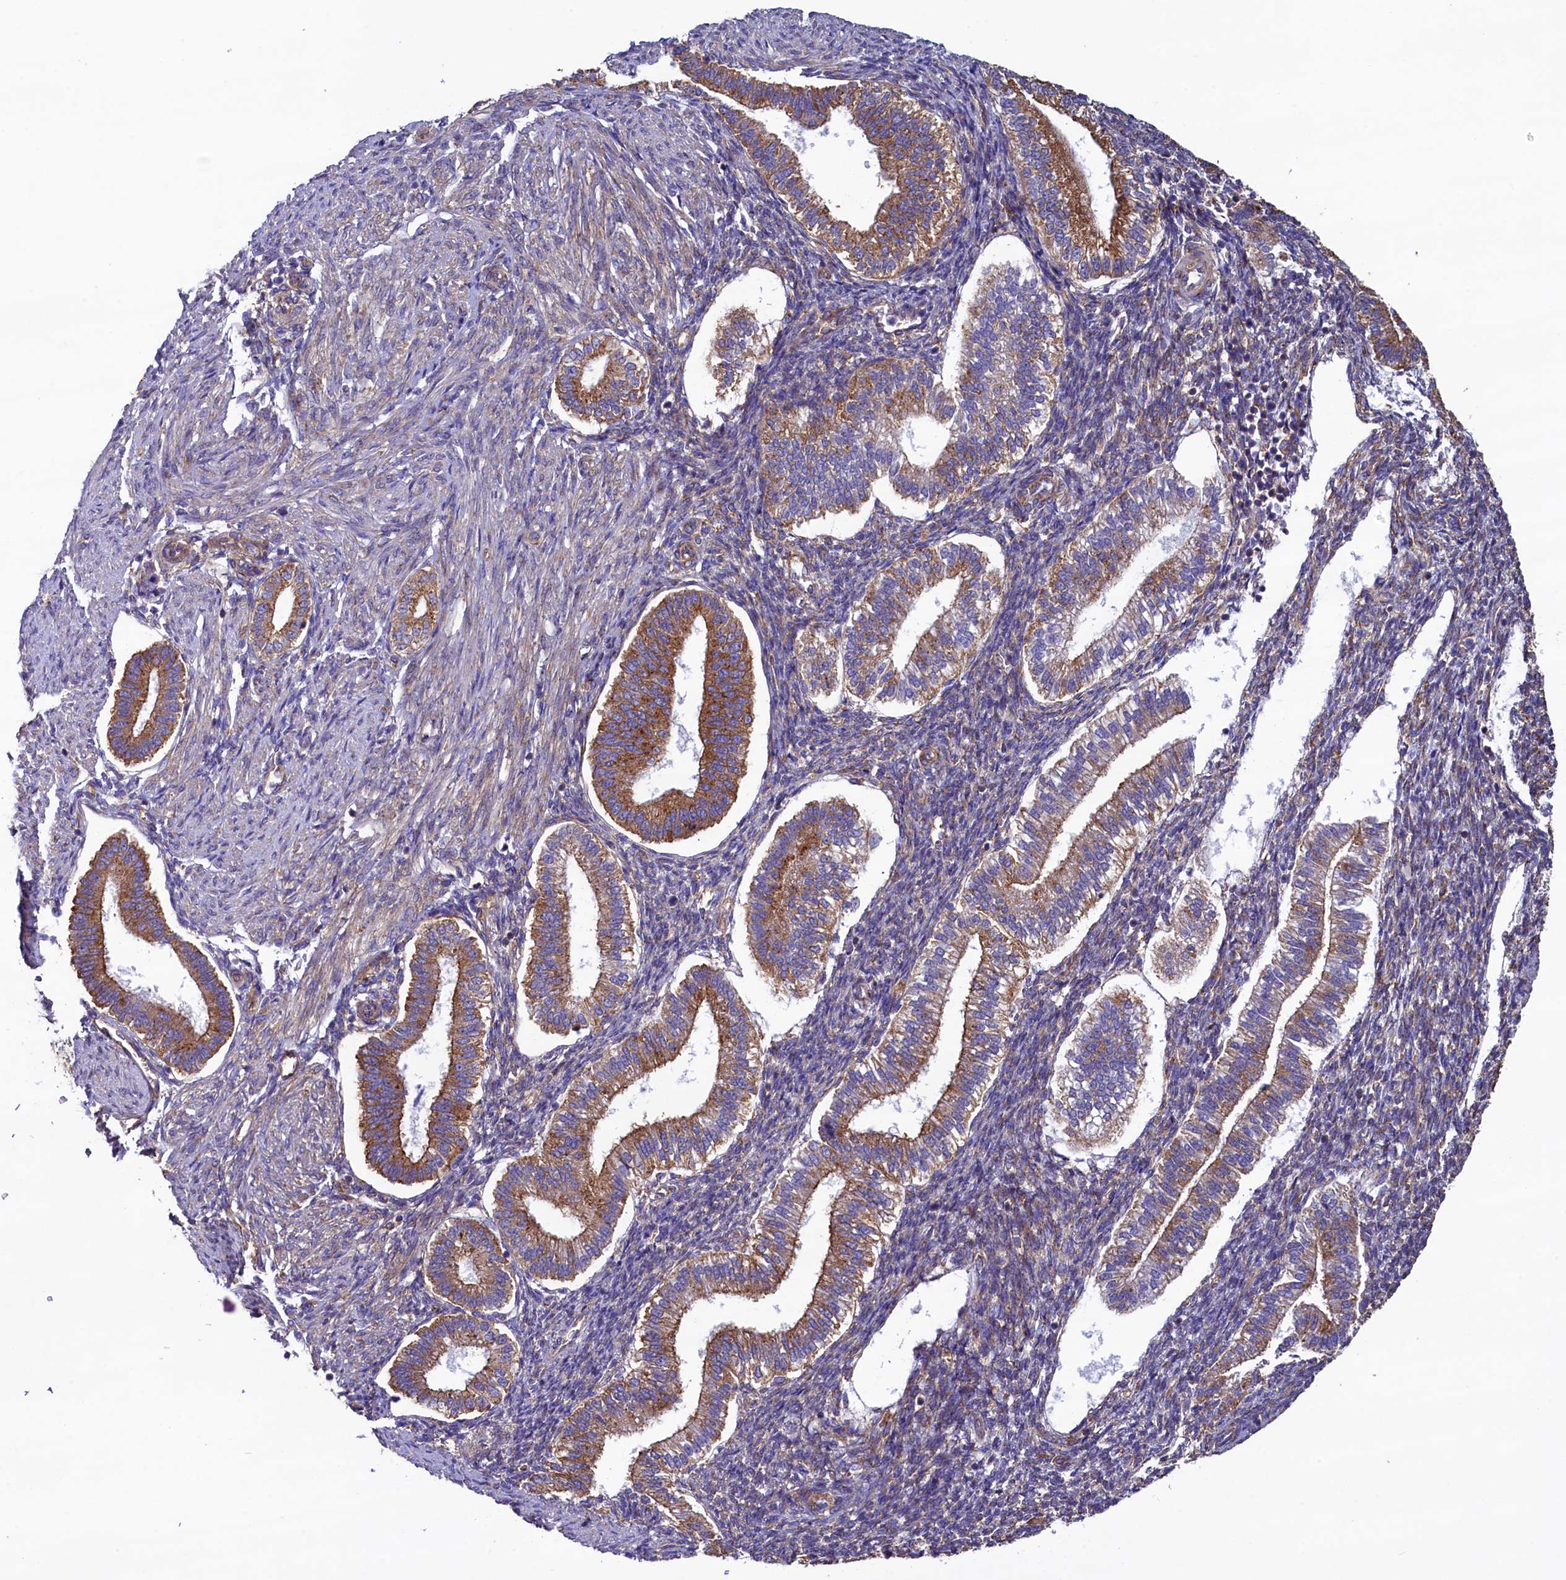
{"staining": {"intensity": "weak", "quantity": "<25%", "location": "cytoplasmic/membranous"}, "tissue": "endometrium", "cell_type": "Cells in endometrial stroma", "image_type": "normal", "snomed": [{"axis": "morphology", "description": "Normal tissue, NOS"}, {"axis": "topography", "description": "Endometrium"}], "caption": "A high-resolution image shows IHC staining of benign endometrium, which demonstrates no significant positivity in cells in endometrial stroma. (DAB immunohistochemistry, high magnification).", "gene": "GPR21", "patient": {"sex": "female", "age": 24}}